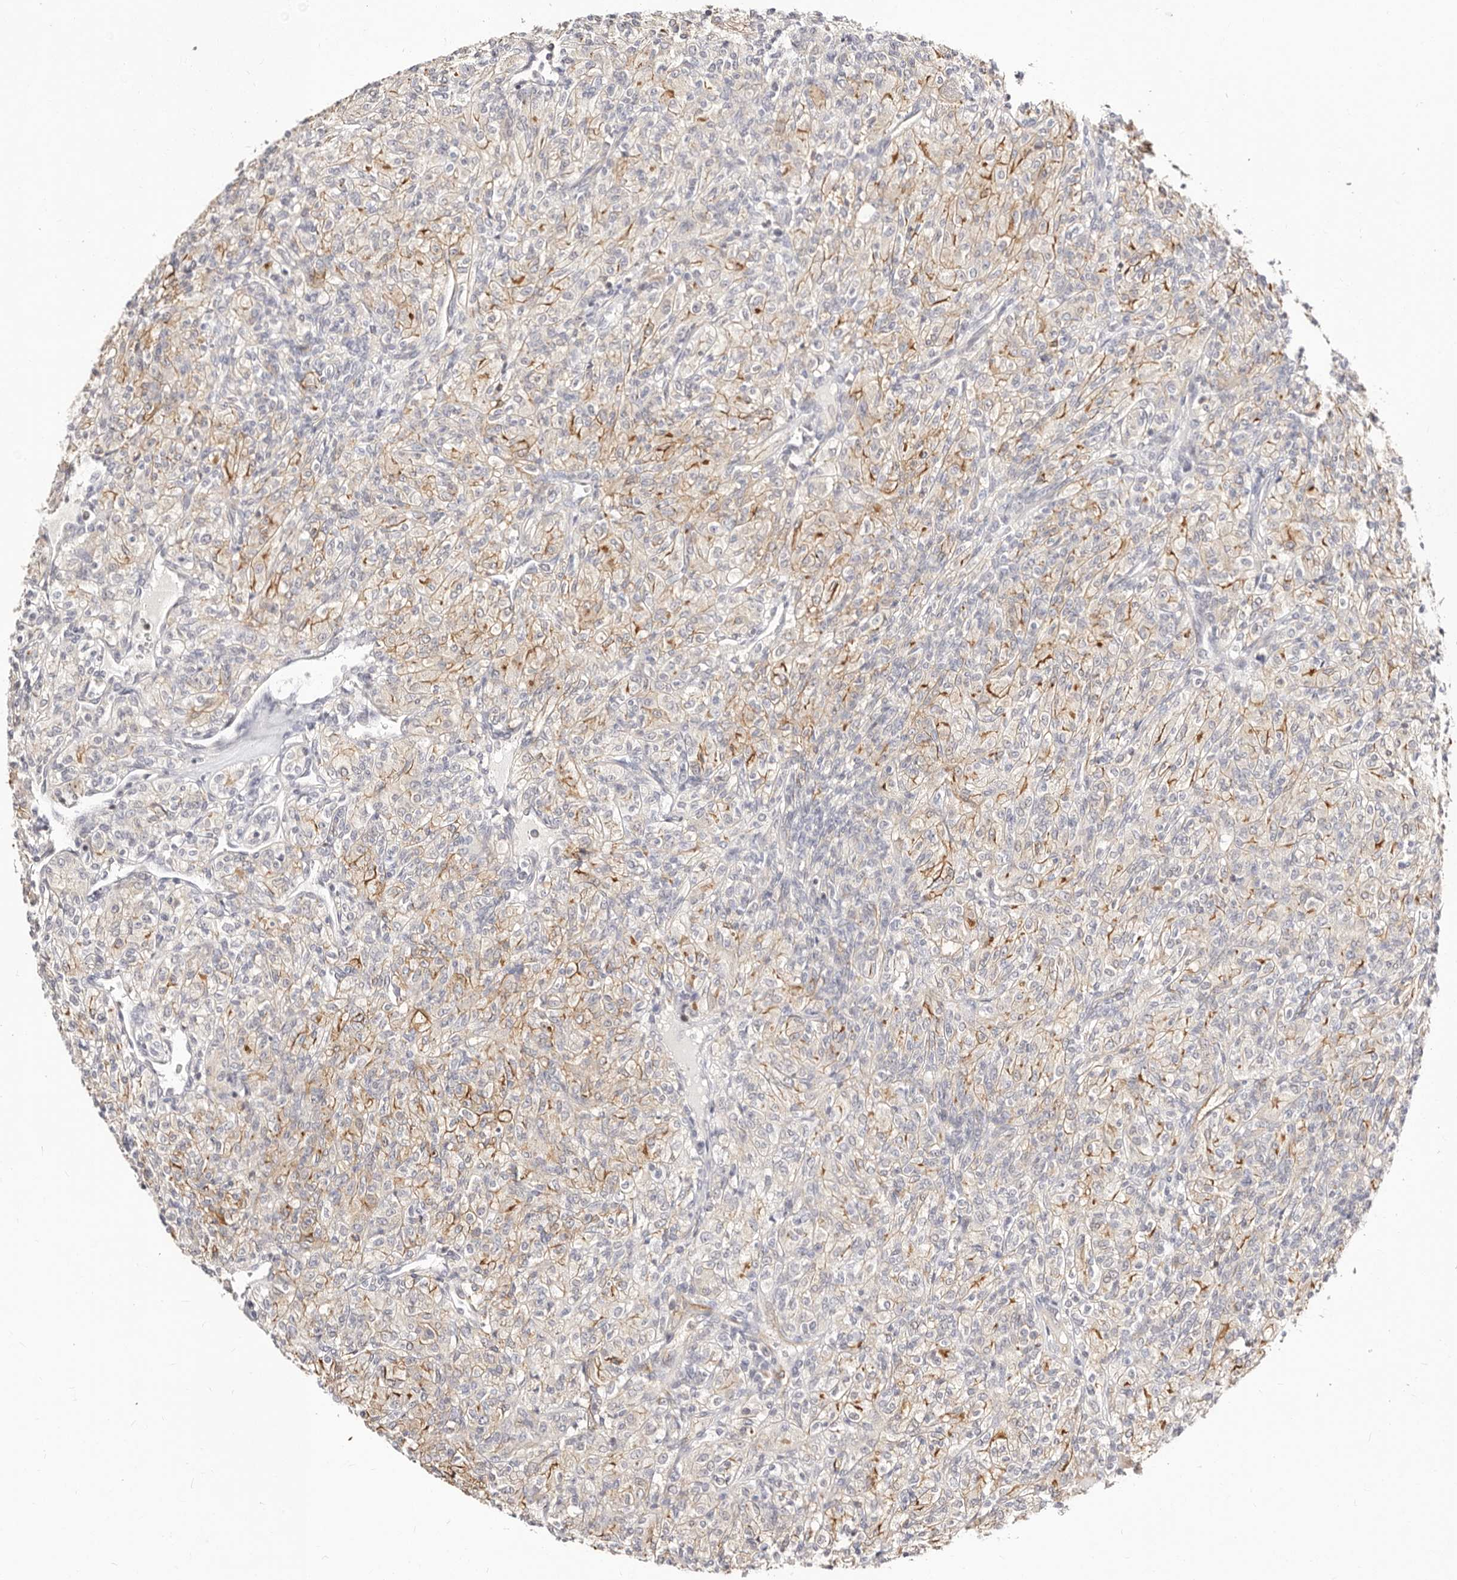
{"staining": {"intensity": "moderate", "quantity": "<25%", "location": "cytoplasmic/membranous"}, "tissue": "renal cancer", "cell_type": "Tumor cells", "image_type": "cancer", "snomed": [{"axis": "morphology", "description": "Adenocarcinoma, NOS"}, {"axis": "topography", "description": "Kidney"}], "caption": "An IHC photomicrograph of tumor tissue is shown. Protein staining in brown shows moderate cytoplasmic/membranous positivity in renal adenocarcinoma within tumor cells. The protein is shown in brown color, while the nuclei are stained blue.", "gene": "STAT5A", "patient": {"sex": "male", "age": 77}}